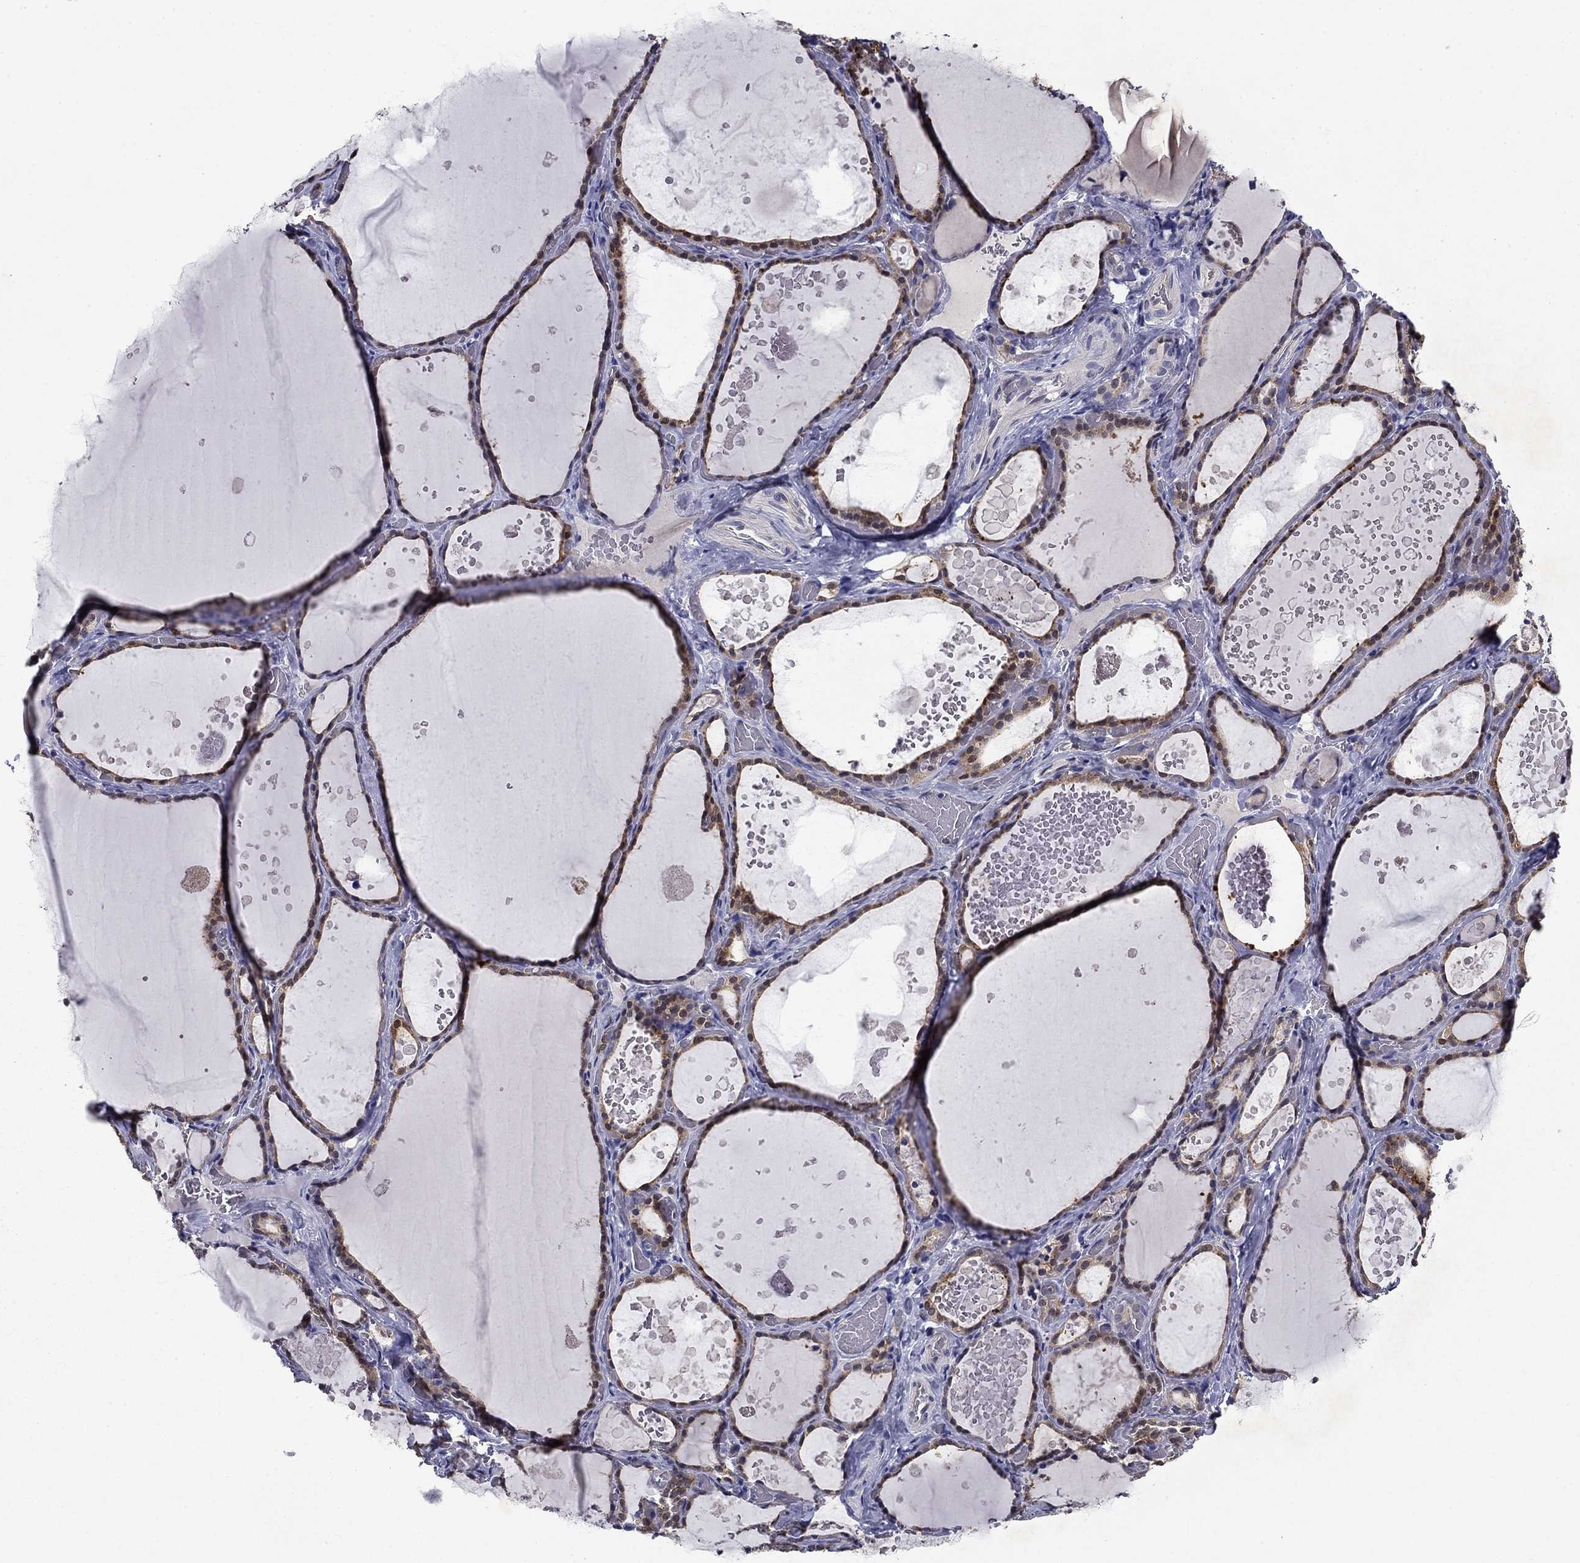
{"staining": {"intensity": "moderate", "quantity": ">75%", "location": "cytoplasmic/membranous"}, "tissue": "thyroid gland", "cell_type": "Glandular cells", "image_type": "normal", "snomed": [{"axis": "morphology", "description": "Normal tissue, NOS"}, {"axis": "topography", "description": "Thyroid gland"}], "caption": "IHC (DAB) staining of benign thyroid gland displays moderate cytoplasmic/membranous protein expression in approximately >75% of glandular cells.", "gene": "GLTP", "patient": {"sex": "female", "age": 56}}